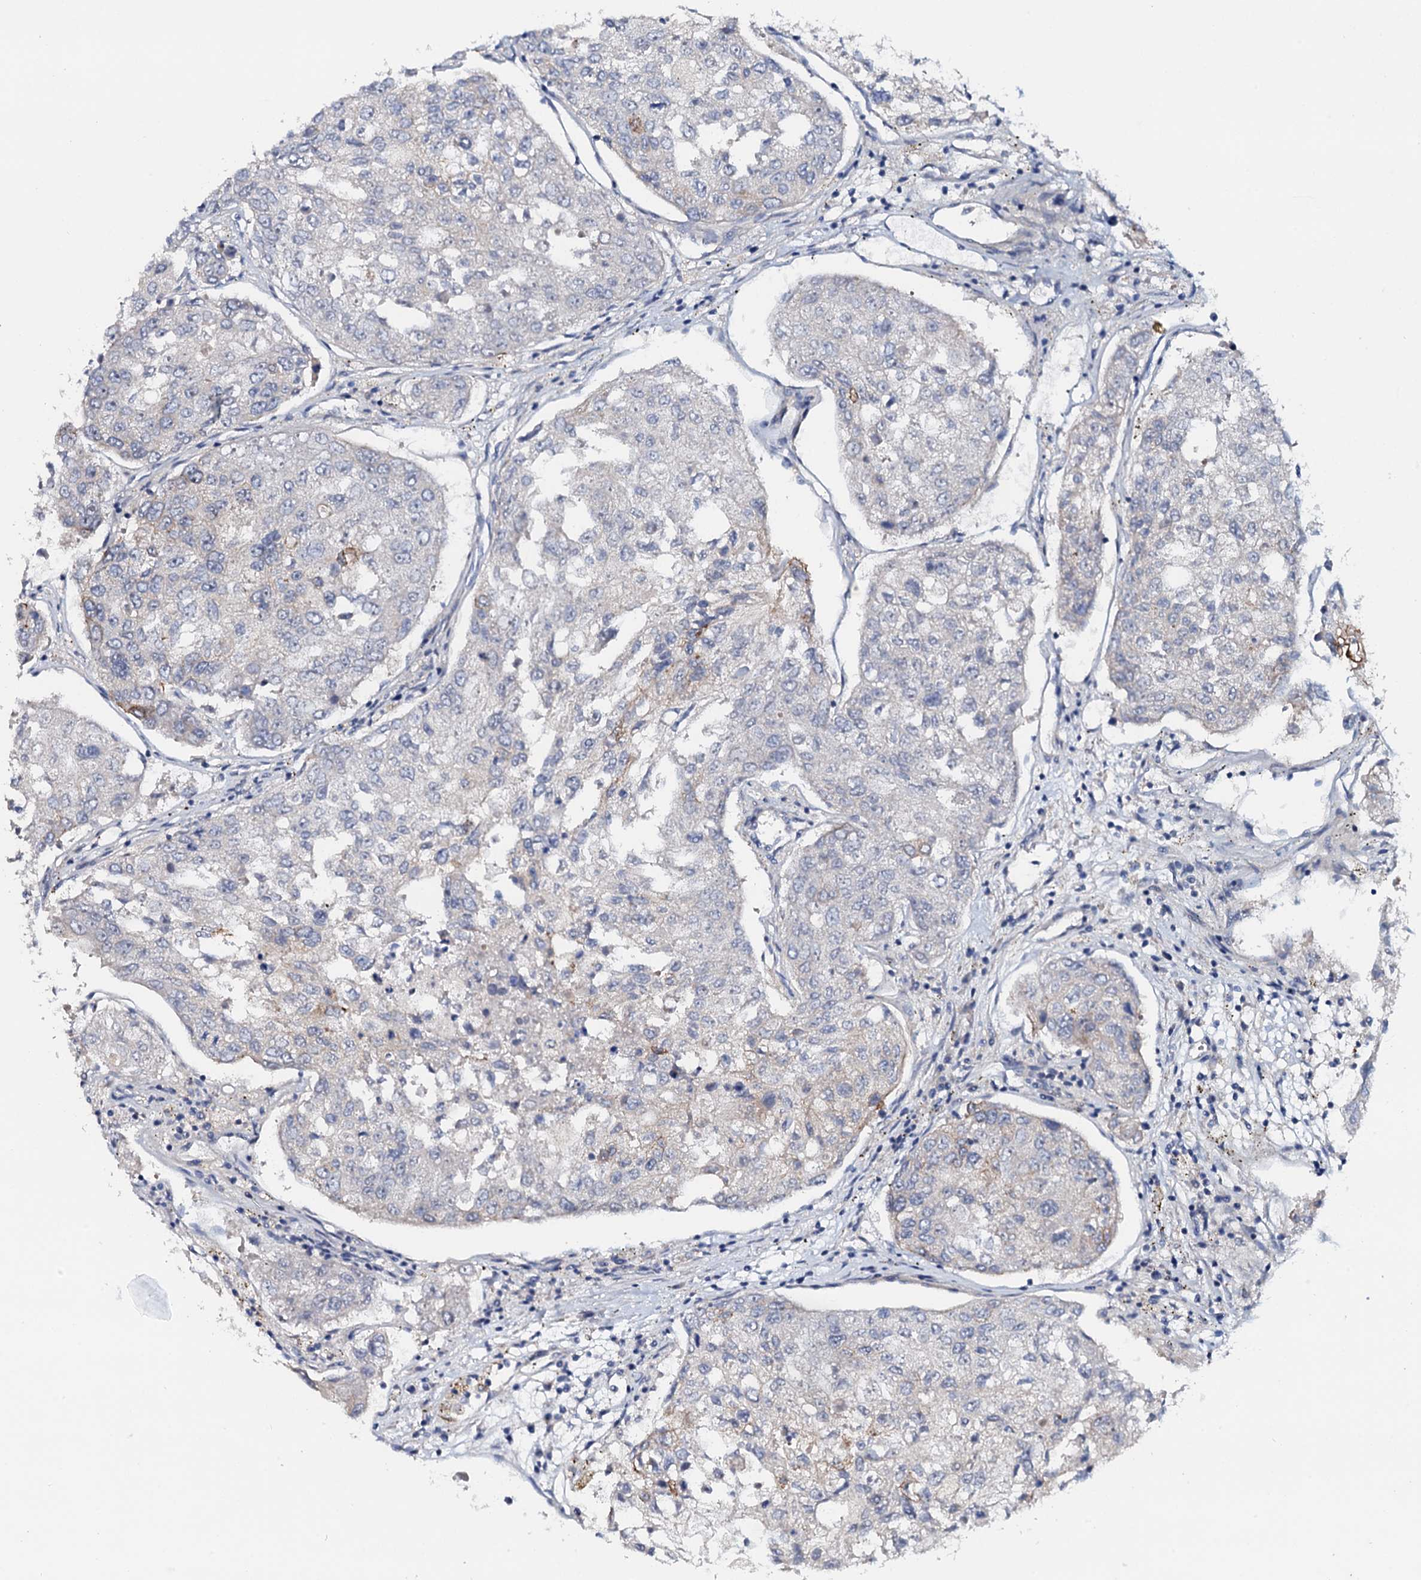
{"staining": {"intensity": "weak", "quantity": "<25%", "location": "cytoplasmic/membranous"}, "tissue": "urothelial cancer", "cell_type": "Tumor cells", "image_type": "cancer", "snomed": [{"axis": "morphology", "description": "Urothelial carcinoma, High grade"}, {"axis": "topography", "description": "Lymph node"}, {"axis": "topography", "description": "Urinary bladder"}], "caption": "DAB immunohistochemical staining of high-grade urothelial carcinoma demonstrates no significant staining in tumor cells.", "gene": "SNTA1", "patient": {"sex": "male", "age": 51}}